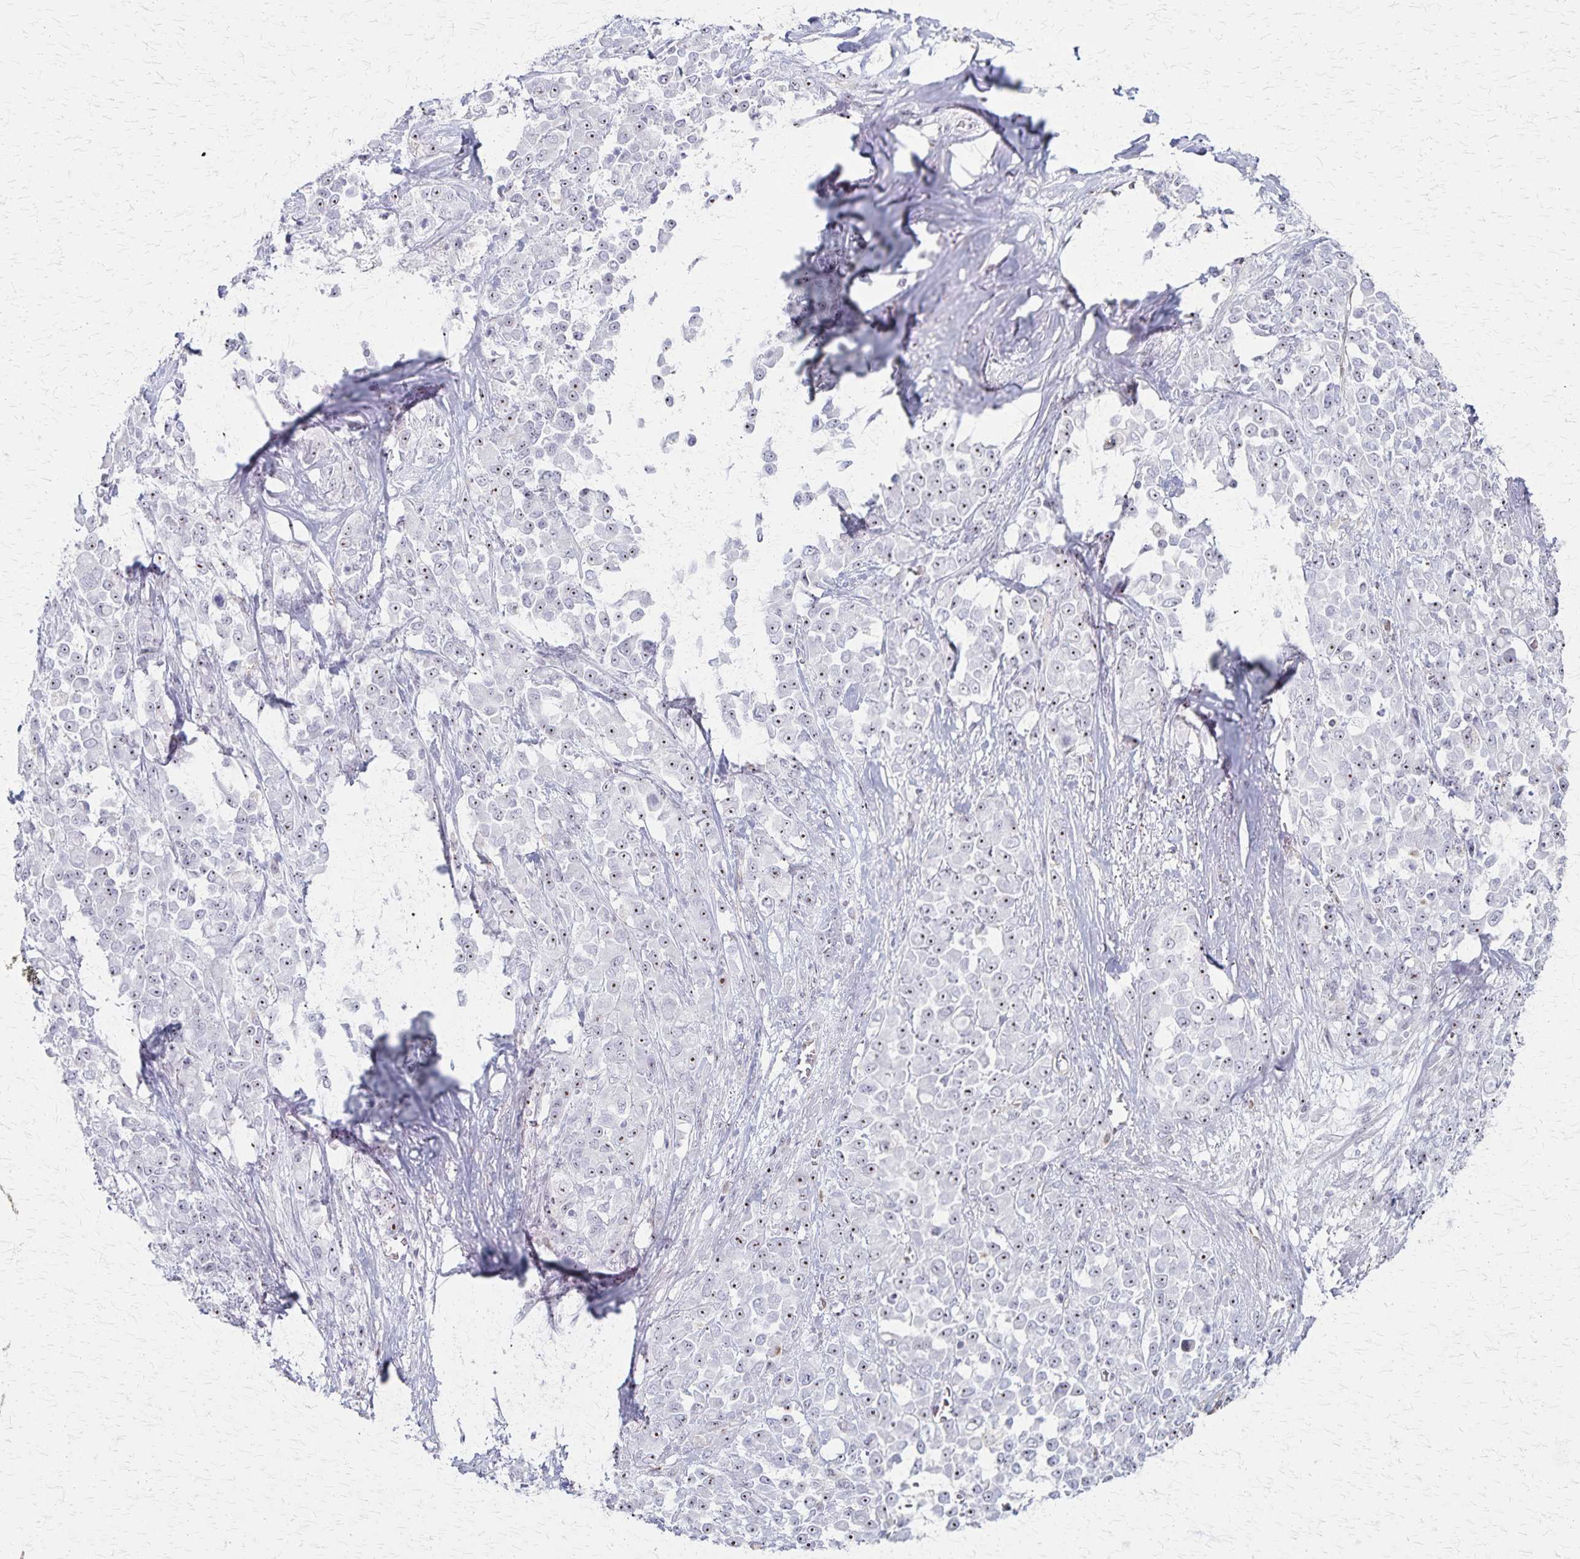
{"staining": {"intensity": "weak", "quantity": ">75%", "location": "nuclear"}, "tissue": "stomach cancer", "cell_type": "Tumor cells", "image_type": "cancer", "snomed": [{"axis": "morphology", "description": "Adenocarcinoma, NOS"}, {"axis": "topography", "description": "Stomach"}], "caption": "Tumor cells show low levels of weak nuclear positivity in about >75% of cells in human adenocarcinoma (stomach).", "gene": "DLK2", "patient": {"sex": "female", "age": 76}}